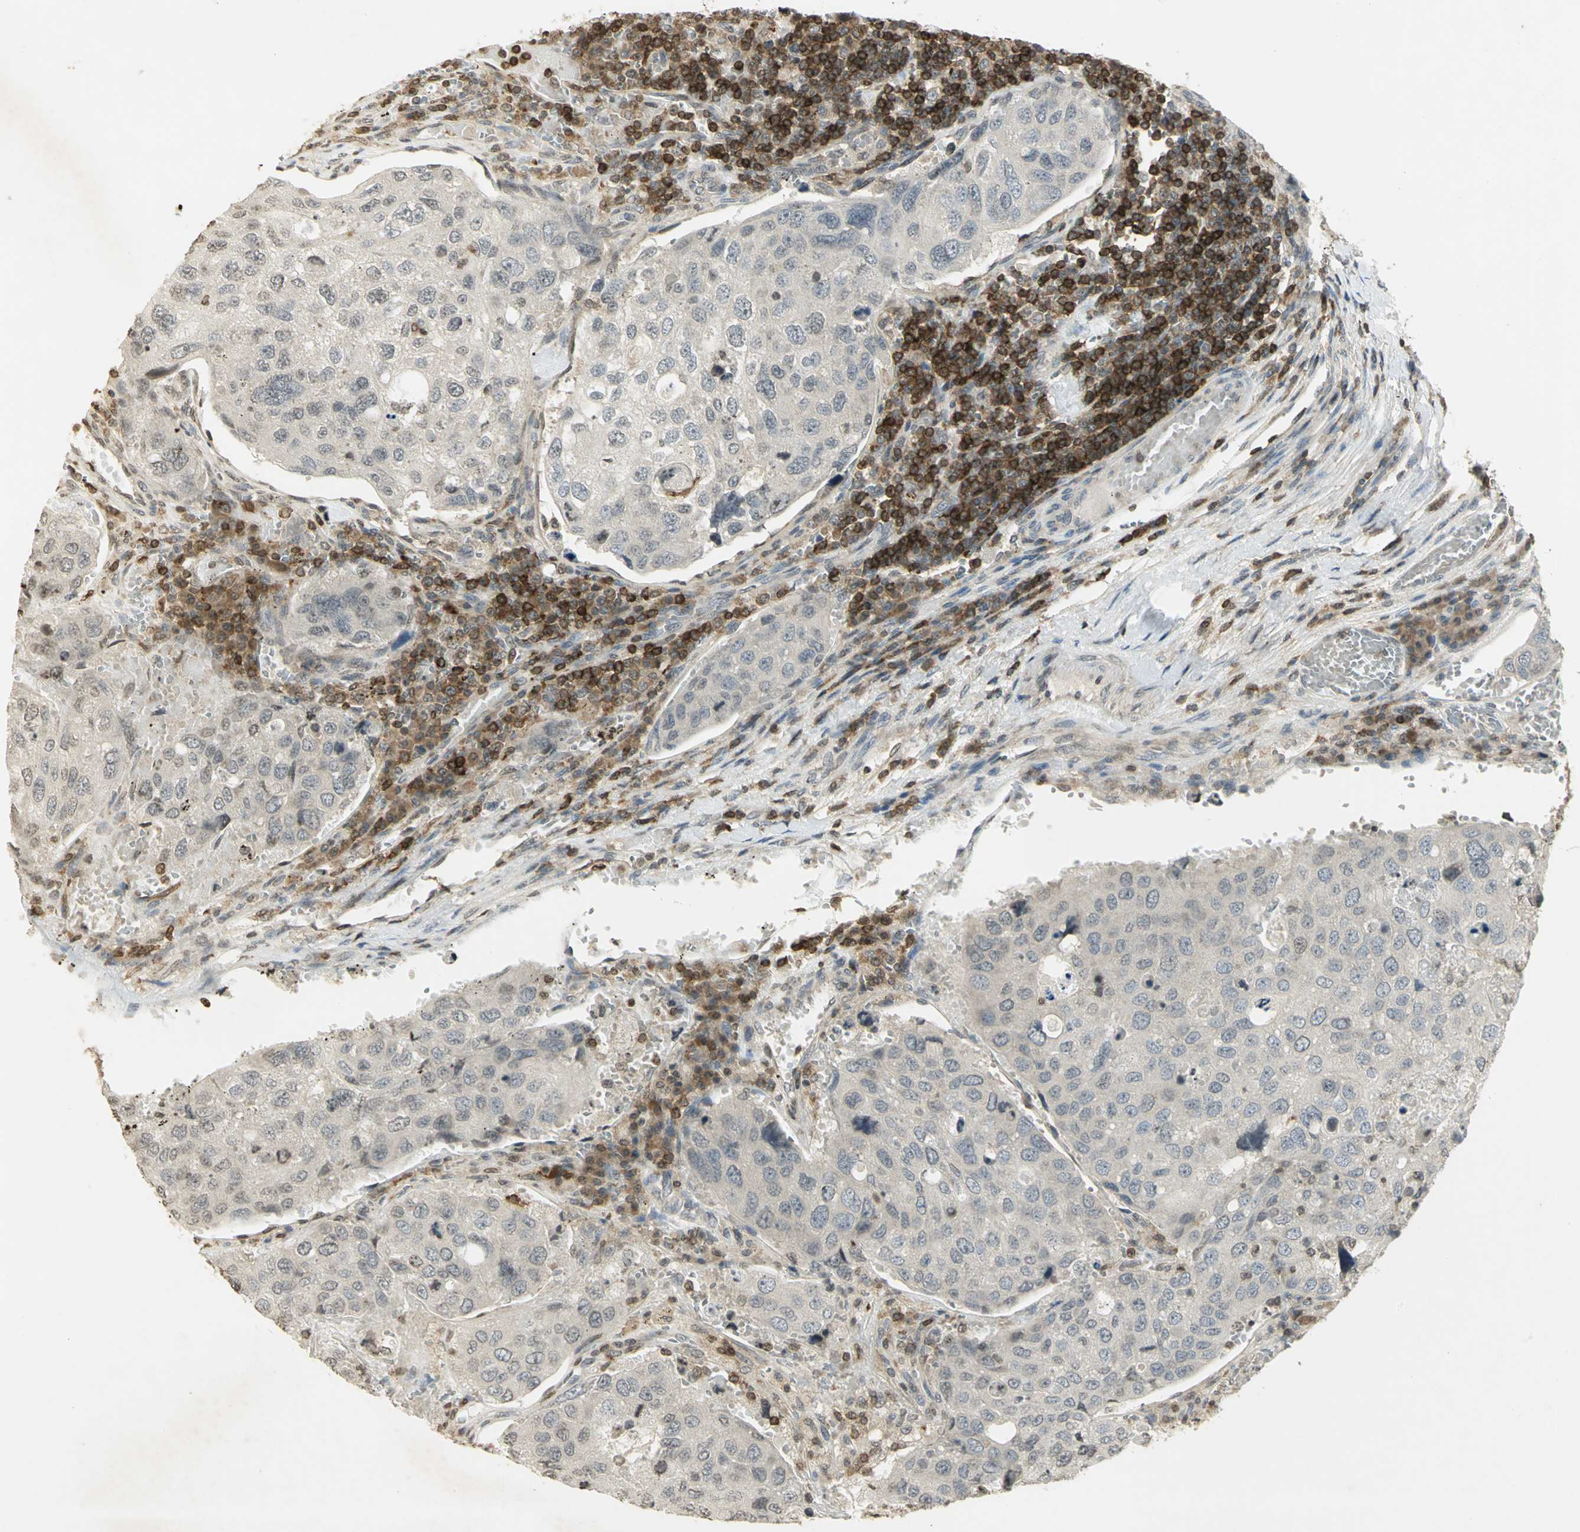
{"staining": {"intensity": "negative", "quantity": "none", "location": "none"}, "tissue": "urothelial cancer", "cell_type": "Tumor cells", "image_type": "cancer", "snomed": [{"axis": "morphology", "description": "Urothelial carcinoma, High grade"}, {"axis": "topography", "description": "Lymph node"}, {"axis": "topography", "description": "Urinary bladder"}], "caption": "Tumor cells are negative for brown protein staining in urothelial cancer.", "gene": "IL16", "patient": {"sex": "male", "age": 51}}